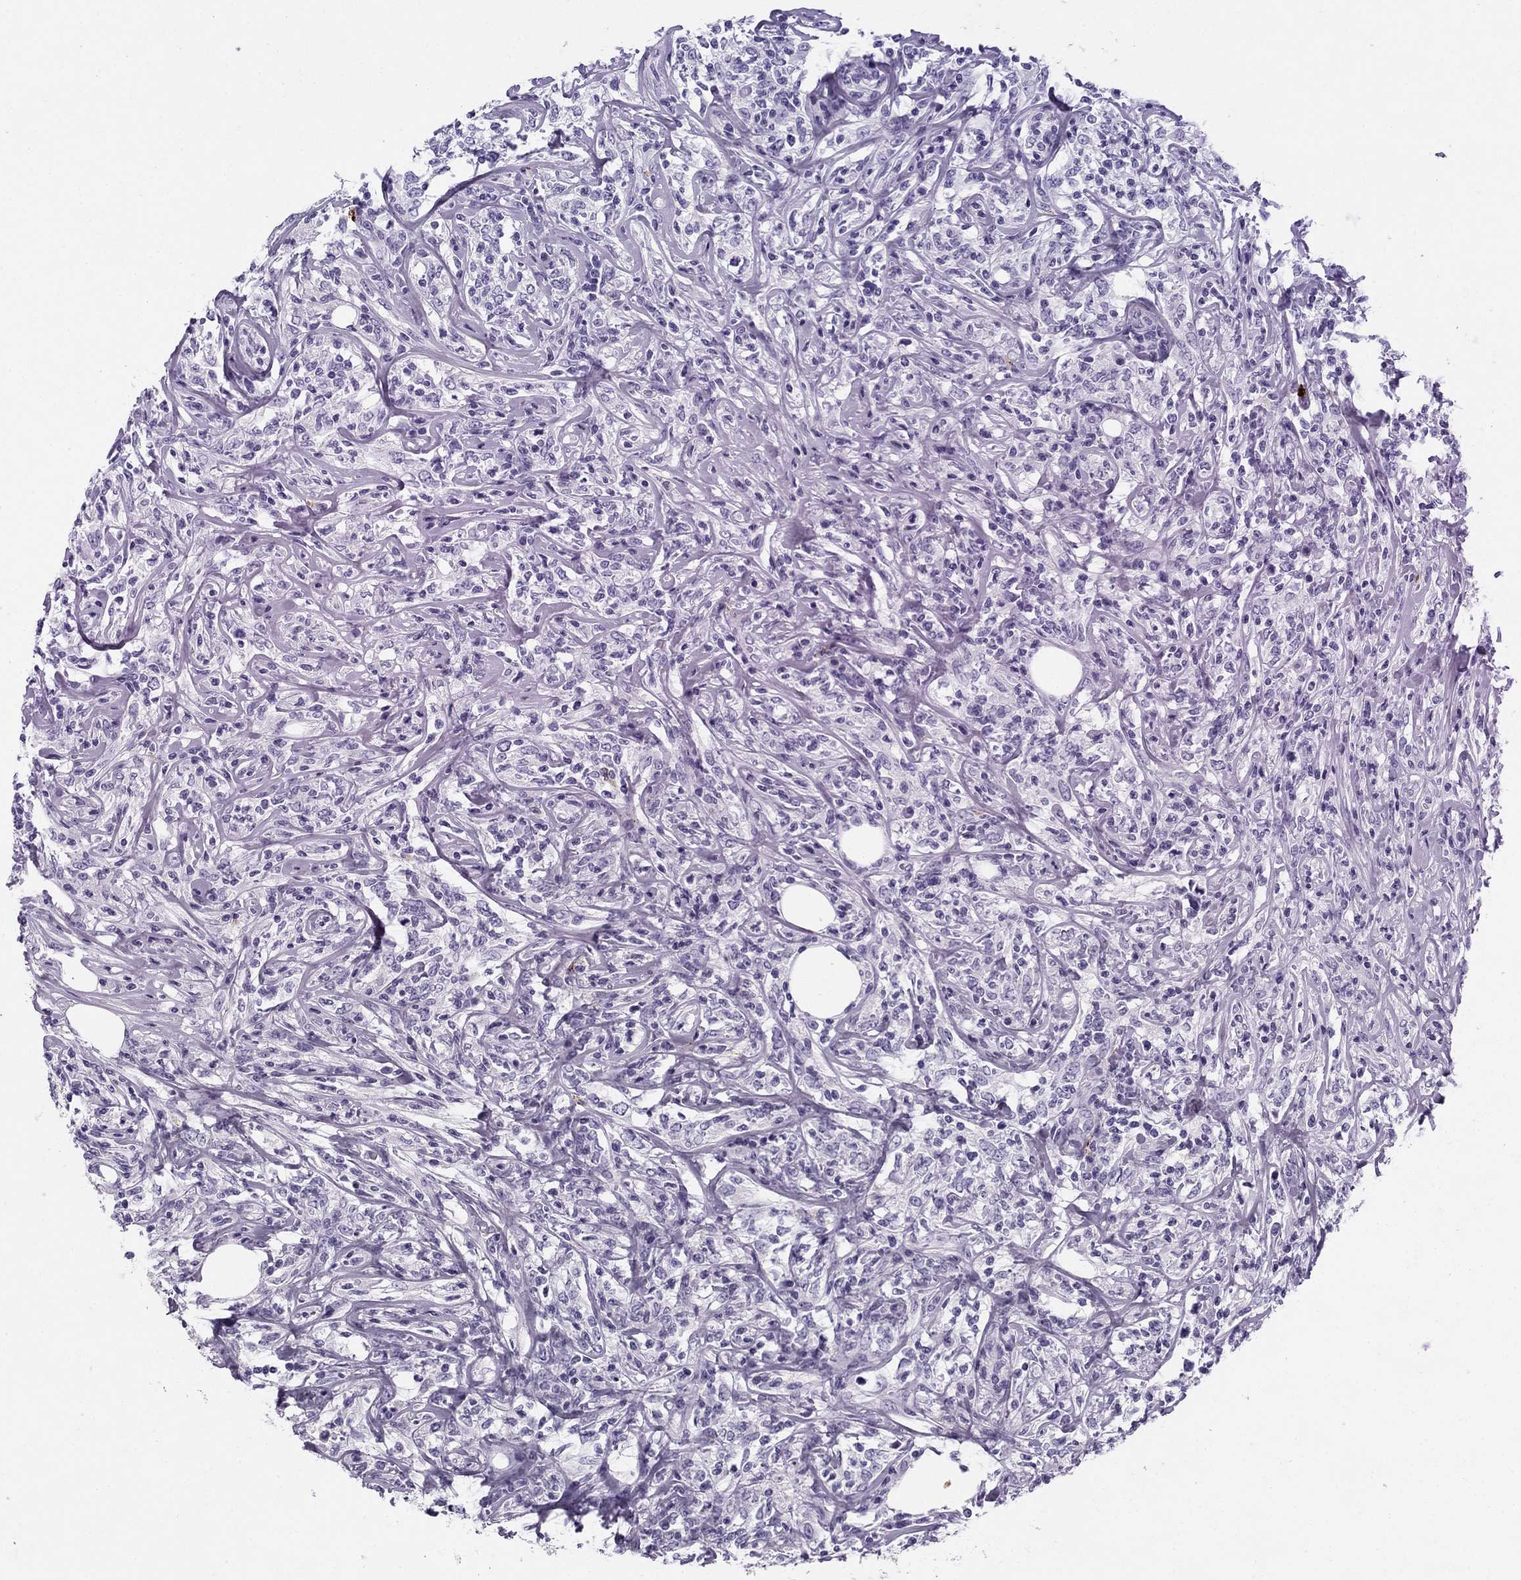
{"staining": {"intensity": "negative", "quantity": "none", "location": "none"}, "tissue": "lymphoma", "cell_type": "Tumor cells", "image_type": "cancer", "snomed": [{"axis": "morphology", "description": "Malignant lymphoma, non-Hodgkin's type, High grade"}, {"axis": "topography", "description": "Lymph node"}], "caption": "Lymphoma was stained to show a protein in brown. There is no significant staining in tumor cells.", "gene": "AZU1", "patient": {"sex": "female", "age": 84}}